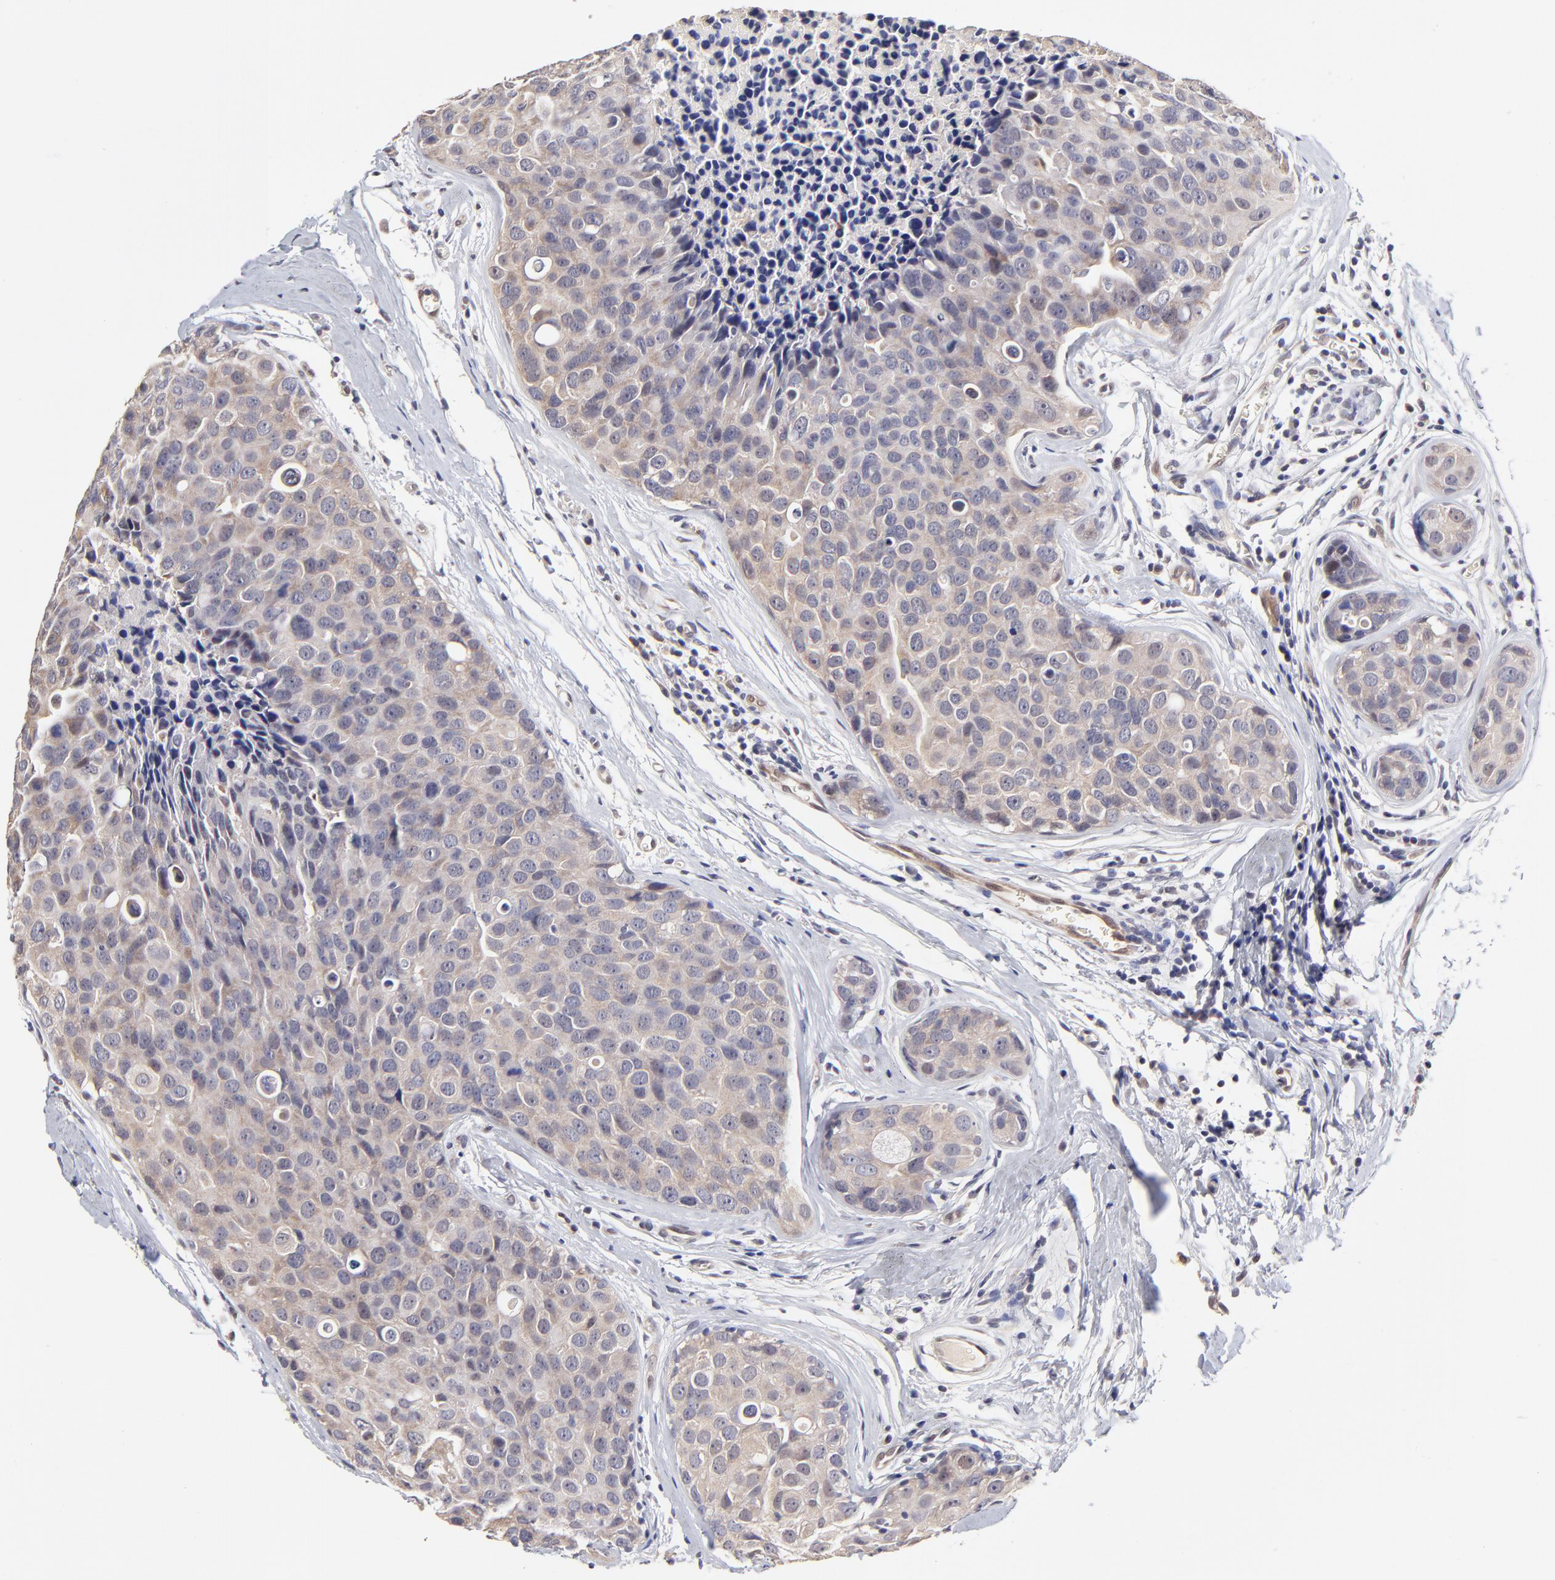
{"staining": {"intensity": "moderate", "quantity": ">75%", "location": "cytoplasmic/membranous"}, "tissue": "breast cancer", "cell_type": "Tumor cells", "image_type": "cancer", "snomed": [{"axis": "morphology", "description": "Duct carcinoma"}, {"axis": "topography", "description": "Breast"}], "caption": "Intraductal carcinoma (breast) stained with DAB immunohistochemistry displays medium levels of moderate cytoplasmic/membranous expression in about >75% of tumor cells. The staining was performed using DAB (3,3'-diaminobenzidine), with brown indicating positive protein expression. Nuclei are stained blue with hematoxylin.", "gene": "ZNF10", "patient": {"sex": "female", "age": 24}}